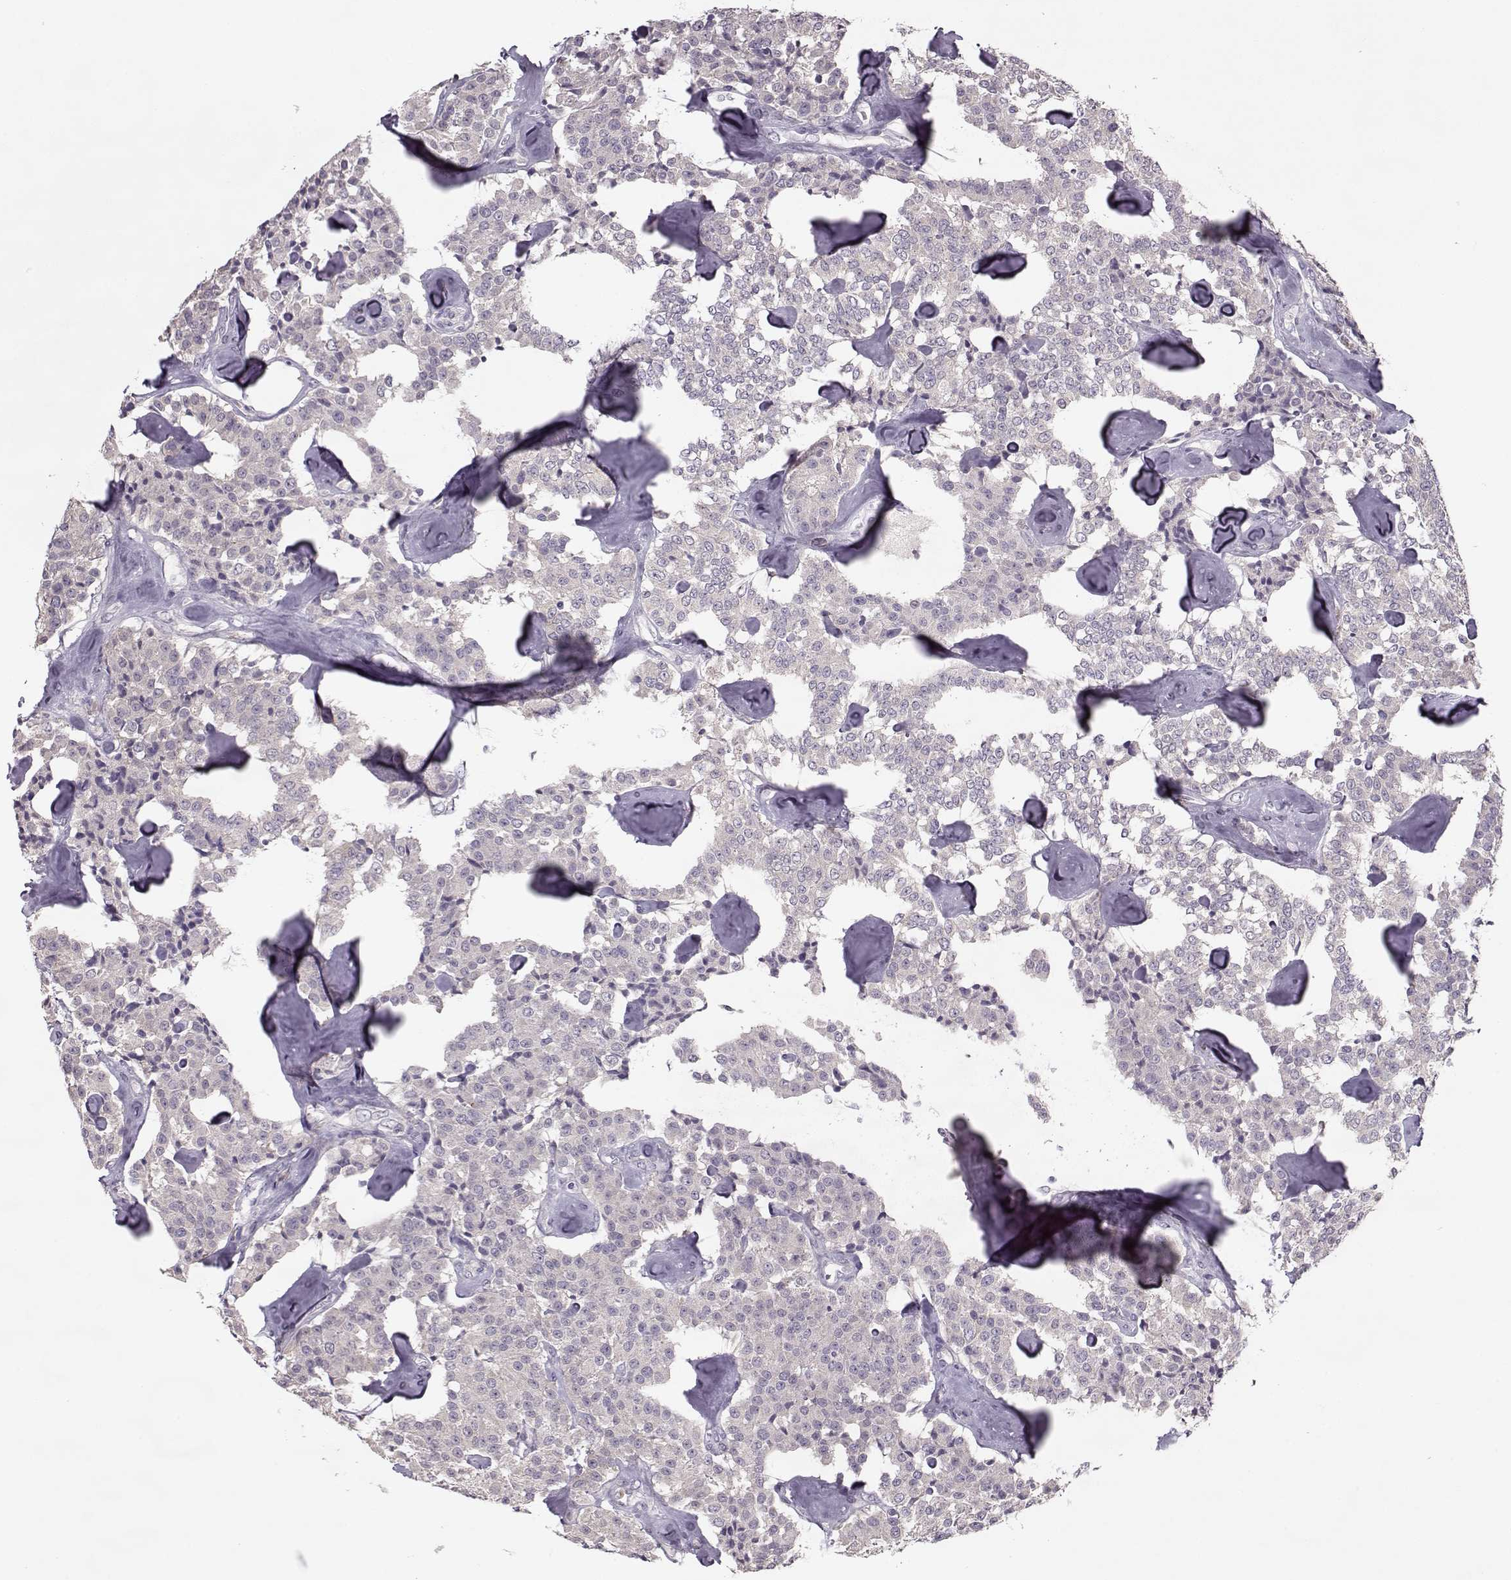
{"staining": {"intensity": "negative", "quantity": "none", "location": "none"}, "tissue": "carcinoid", "cell_type": "Tumor cells", "image_type": "cancer", "snomed": [{"axis": "morphology", "description": "Carcinoid, malignant, NOS"}, {"axis": "topography", "description": "Pancreas"}], "caption": "Micrograph shows no protein expression in tumor cells of carcinoid tissue. Nuclei are stained in blue.", "gene": "ACOT11", "patient": {"sex": "male", "age": 41}}